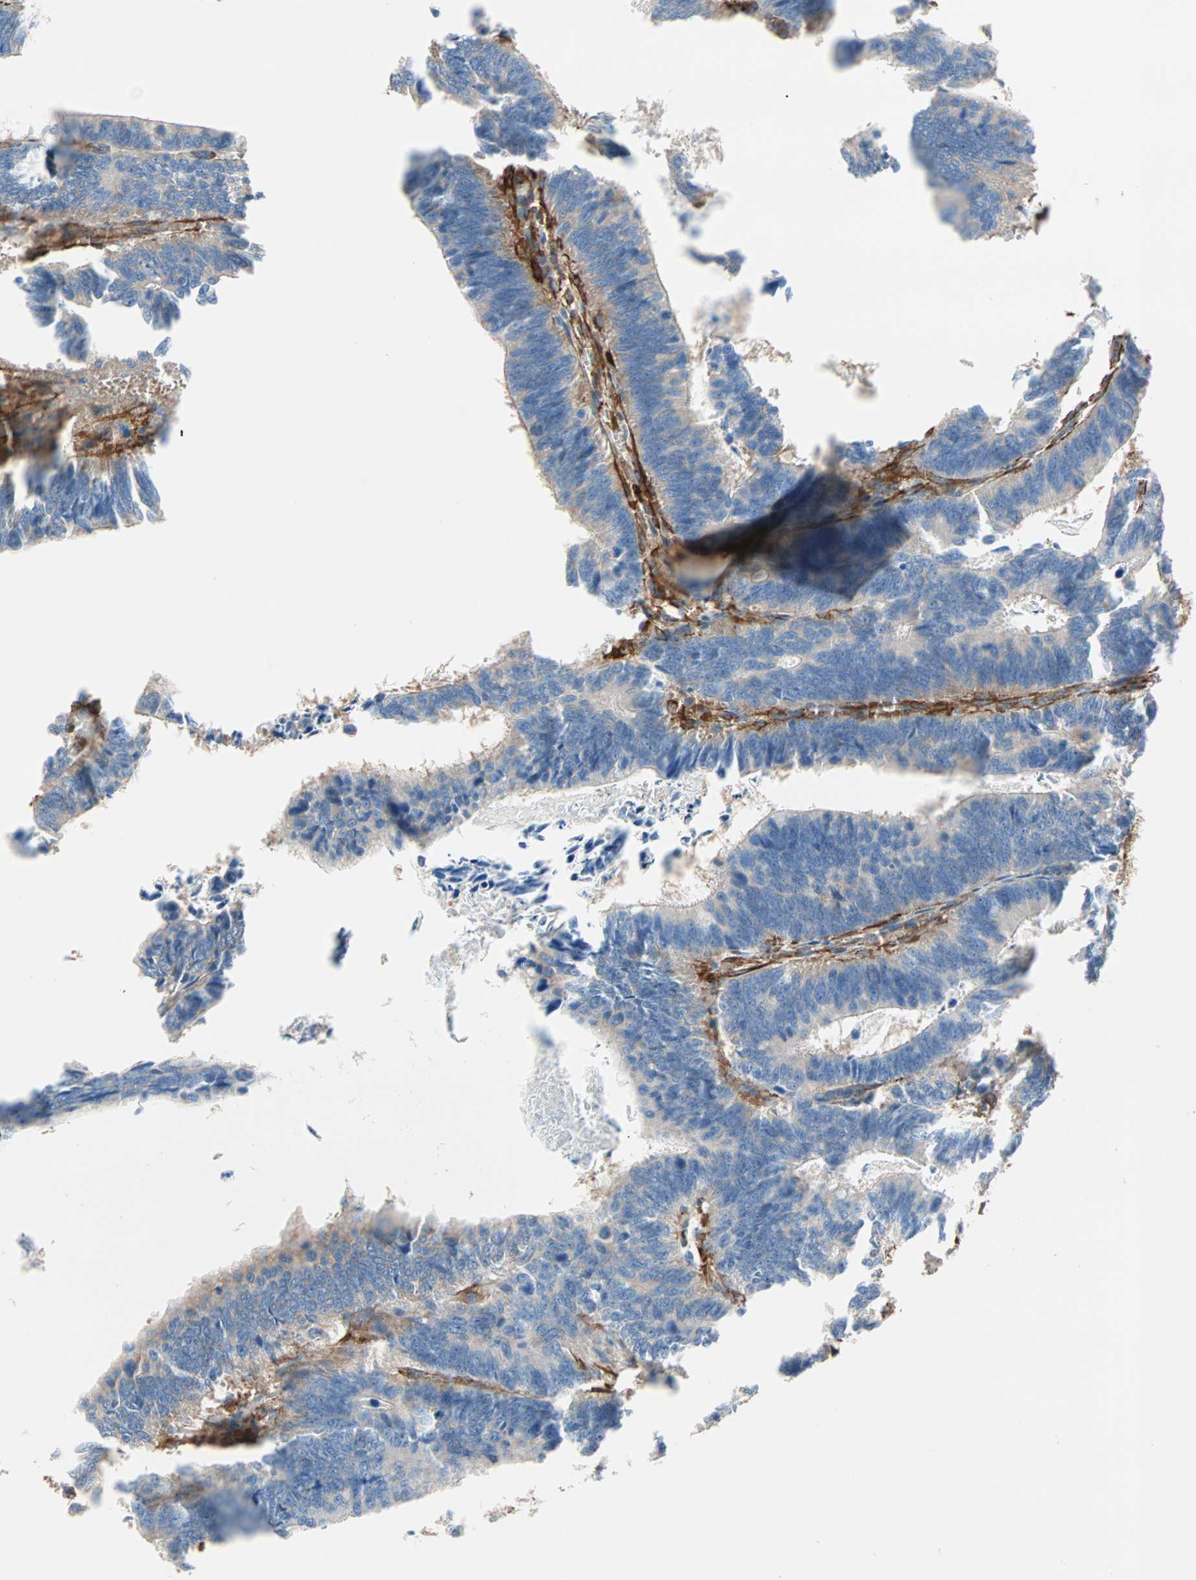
{"staining": {"intensity": "weak", "quantity": ">75%", "location": "cytoplasmic/membranous"}, "tissue": "colorectal cancer", "cell_type": "Tumor cells", "image_type": "cancer", "snomed": [{"axis": "morphology", "description": "Adenocarcinoma, NOS"}, {"axis": "topography", "description": "Colon"}], "caption": "Colorectal cancer (adenocarcinoma) stained with a protein marker shows weak staining in tumor cells.", "gene": "EPB41L2", "patient": {"sex": "male", "age": 72}}